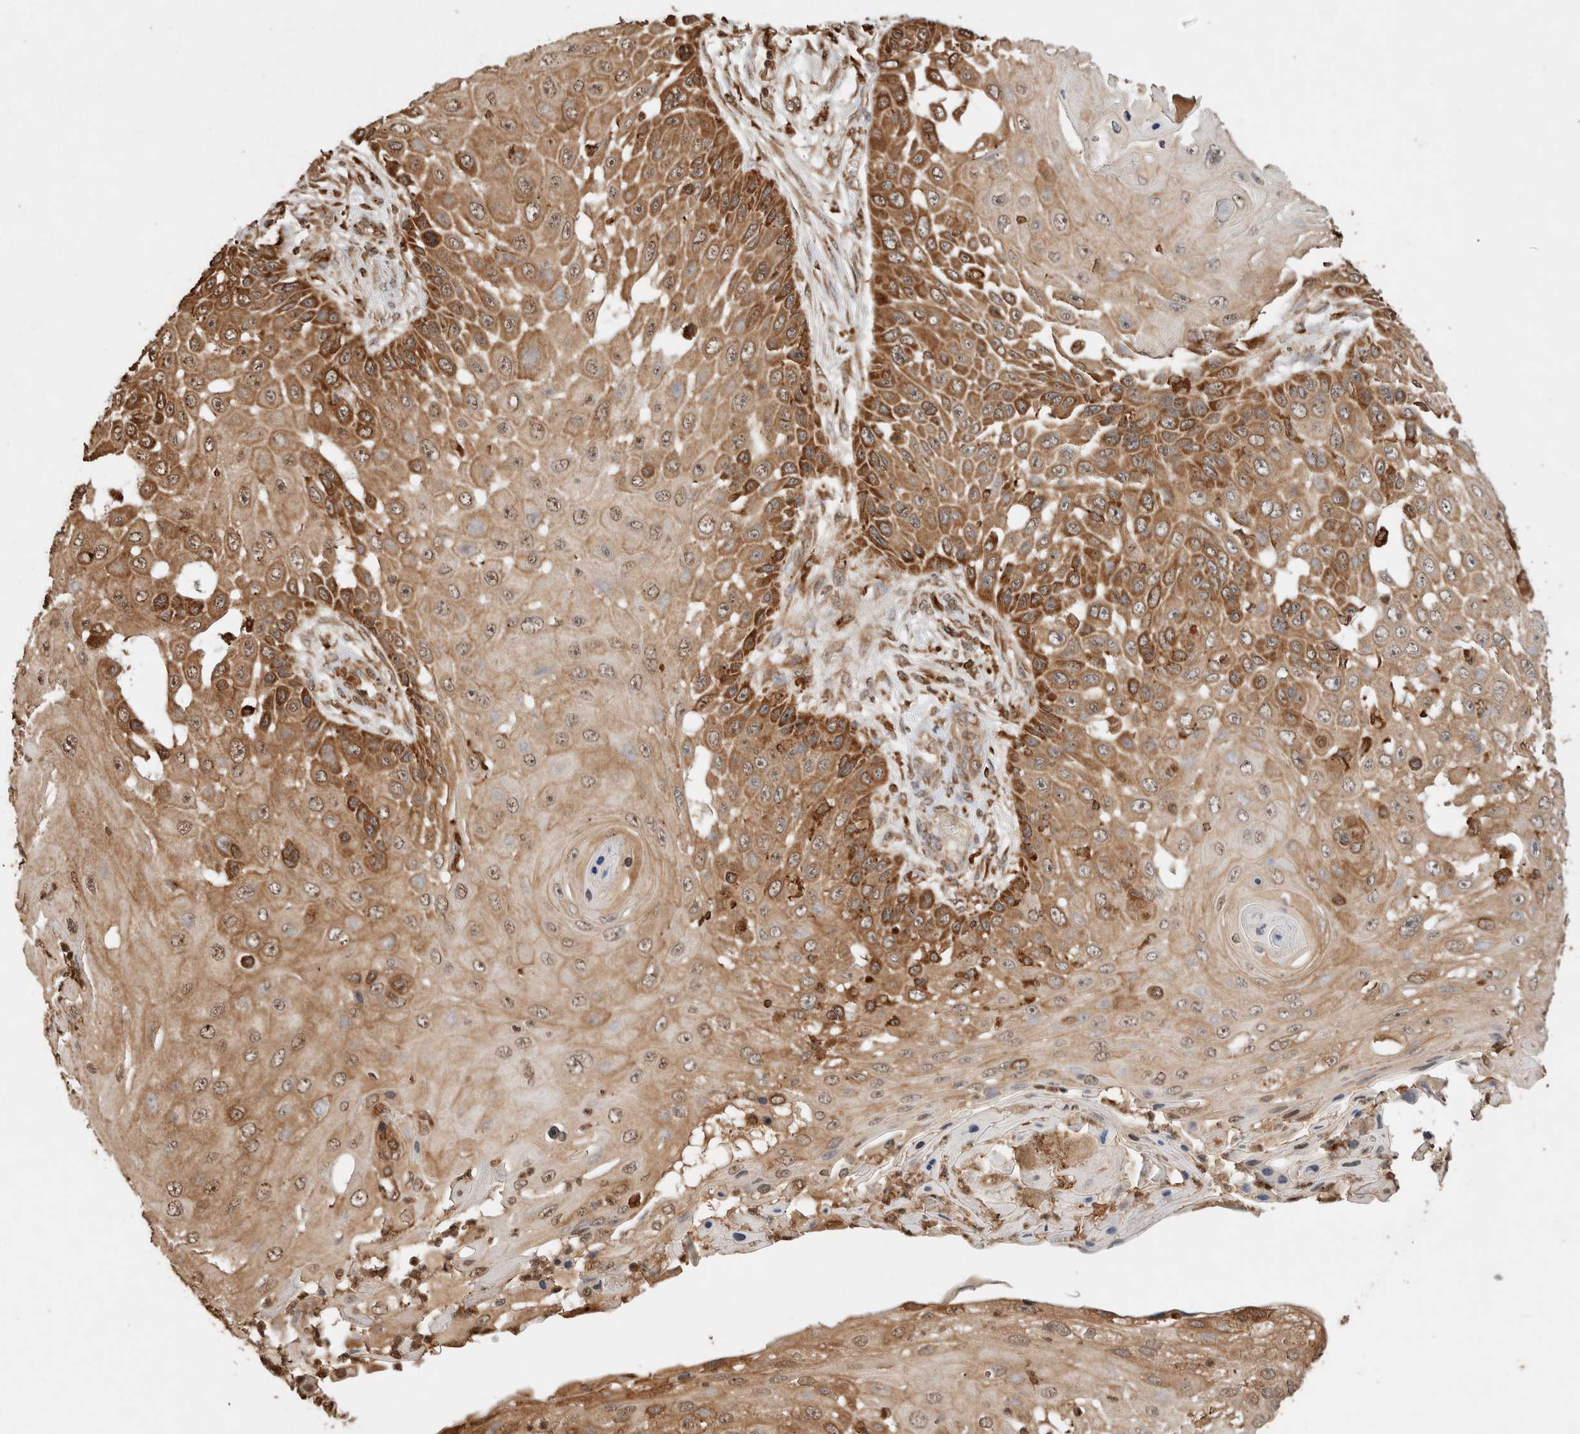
{"staining": {"intensity": "strong", "quantity": "25%-75%", "location": "cytoplasmic/membranous,nuclear"}, "tissue": "skin cancer", "cell_type": "Tumor cells", "image_type": "cancer", "snomed": [{"axis": "morphology", "description": "Squamous cell carcinoma, NOS"}, {"axis": "topography", "description": "Skin"}], "caption": "Immunohistochemical staining of human skin squamous cell carcinoma displays high levels of strong cytoplasmic/membranous and nuclear protein expression in about 25%-75% of tumor cells.", "gene": "ERAP1", "patient": {"sex": "female", "age": 44}}